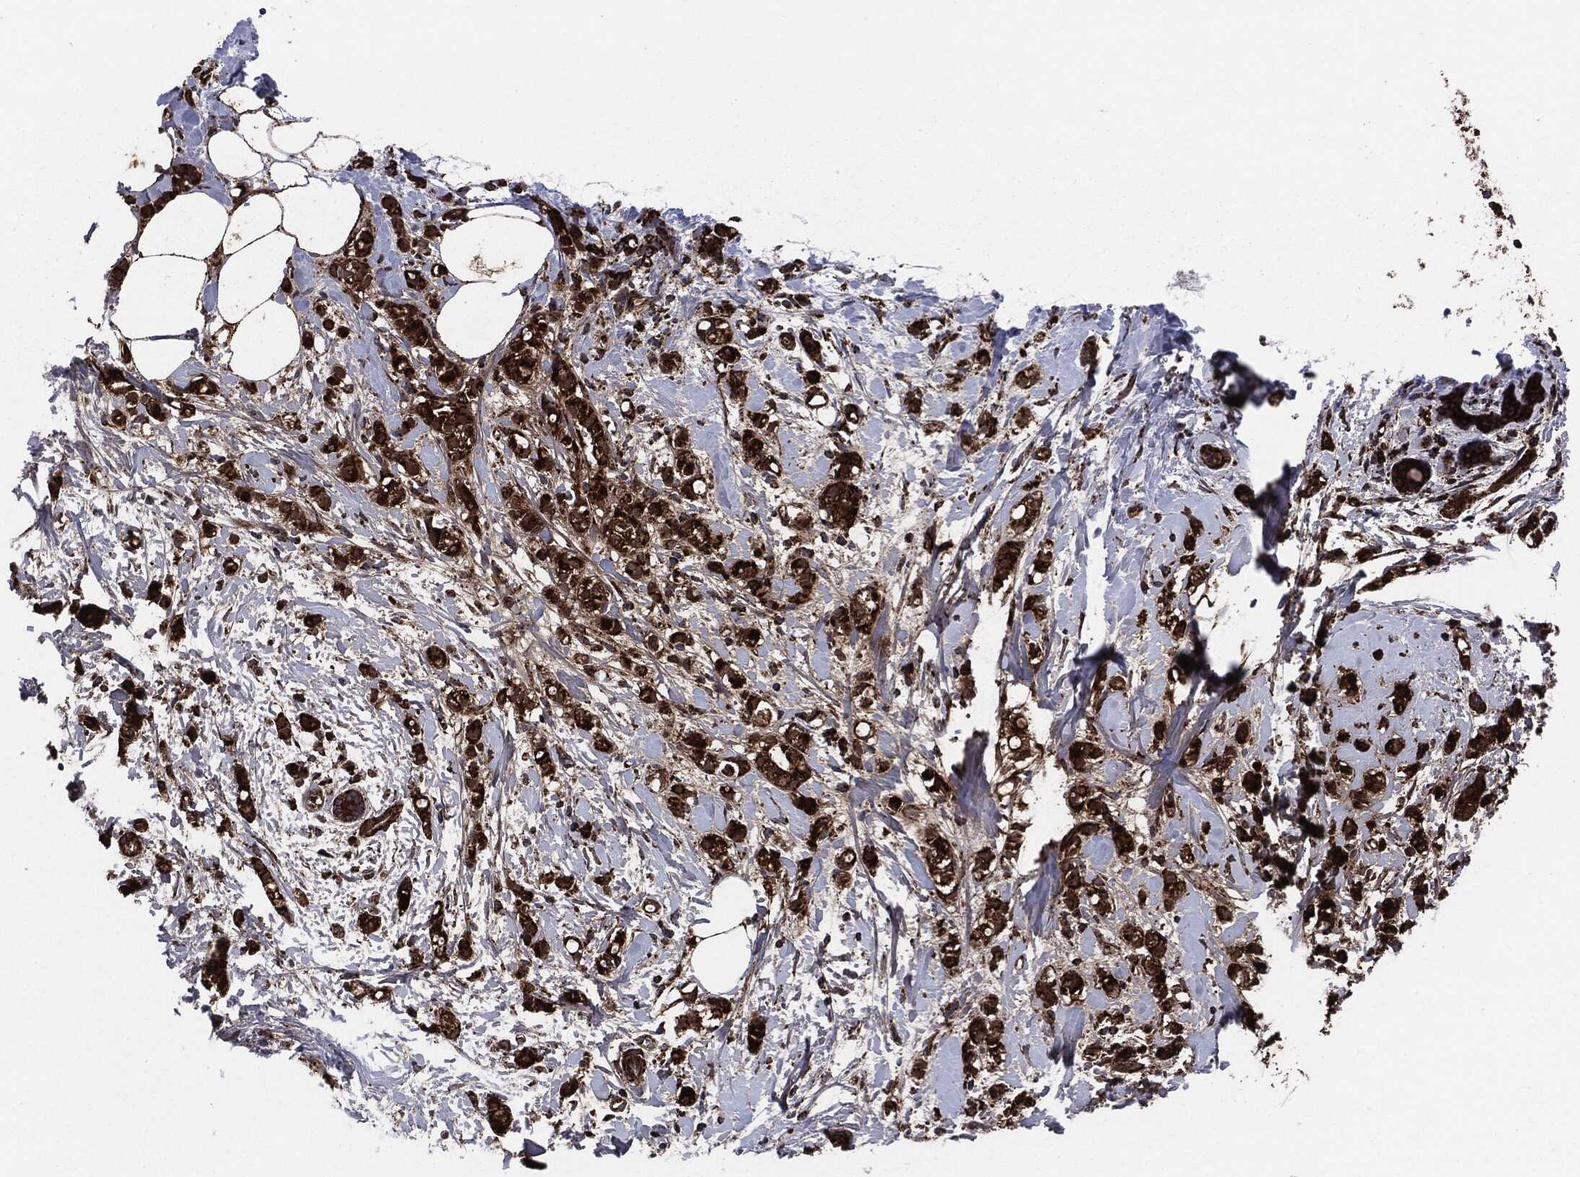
{"staining": {"intensity": "strong", "quantity": ">75%", "location": "cytoplasmic/membranous"}, "tissue": "breast cancer", "cell_type": "Tumor cells", "image_type": "cancer", "snomed": [{"axis": "morphology", "description": "Normal tissue, NOS"}, {"axis": "morphology", "description": "Duct carcinoma"}, {"axis": "topography", "description": "Breast"}], "caption": "About >75% of tumor cells in human breast invasive ductal carcinoma exhibit strong cytoplasmic/membranous protein staining as visualized by brown immunohistochemical staining.", "gene": "FH", "patient": {"sex": "female", "age": 44}}